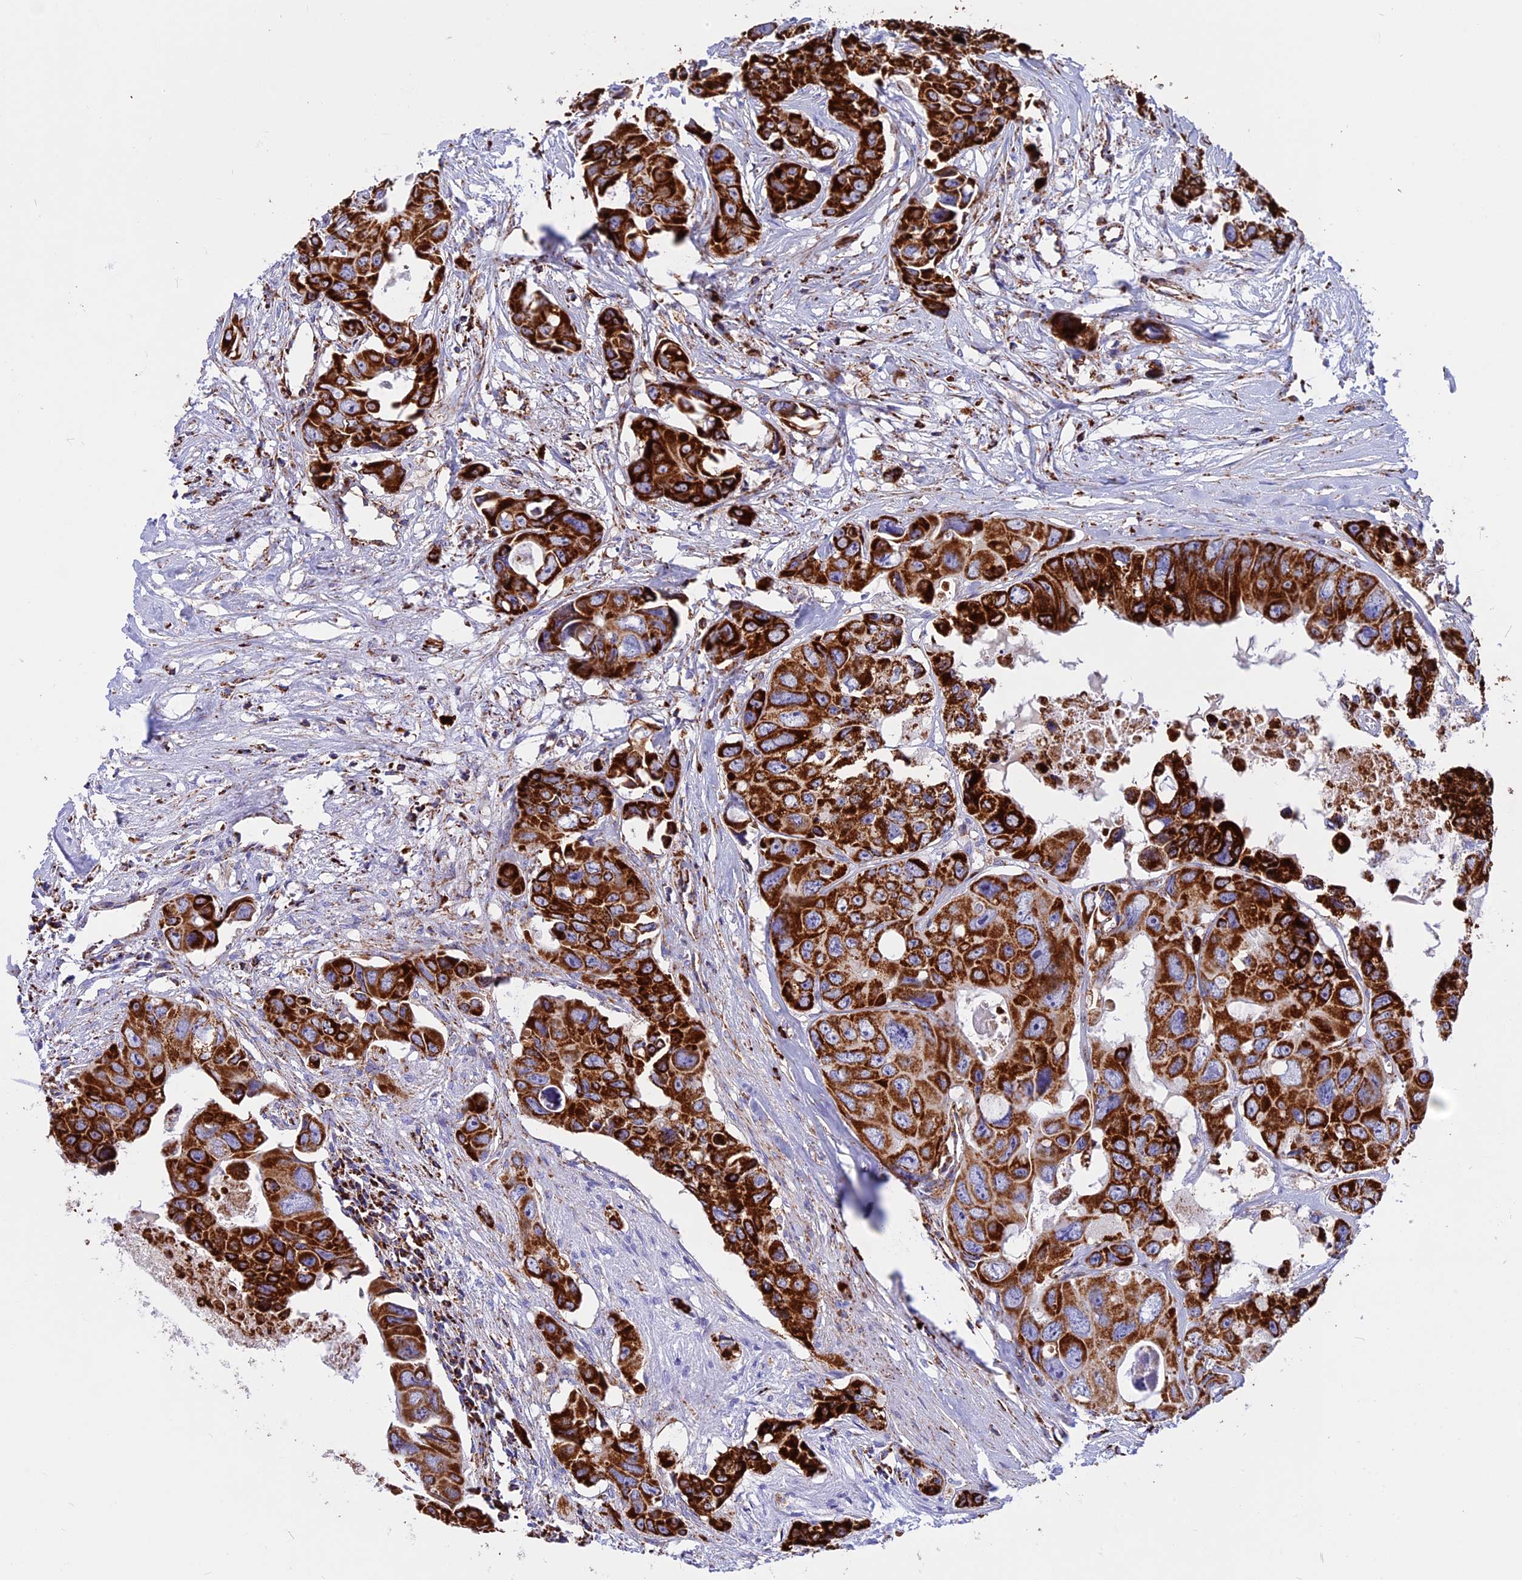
{"staining": {"intensity": "strong", "quantity": ">75%", "location": "cytoplasmic/membranous"}, "tissue": "colorectal cancer", "cell_type": "Tumor cells", "image_type": "cancer", "snomed": [{"axis": "morphology", "description": "Adenocarcinoma, NOS"}, {"axis": "topography", "description": "Rectum"}], "caption": "The immunohistochemical stain labels strong cytoplasmic/membranous staining in tumor cells of colorectal cancer tissue.", "gene": "UQCRB", "patient": {"sex": "male", "age": 87}}